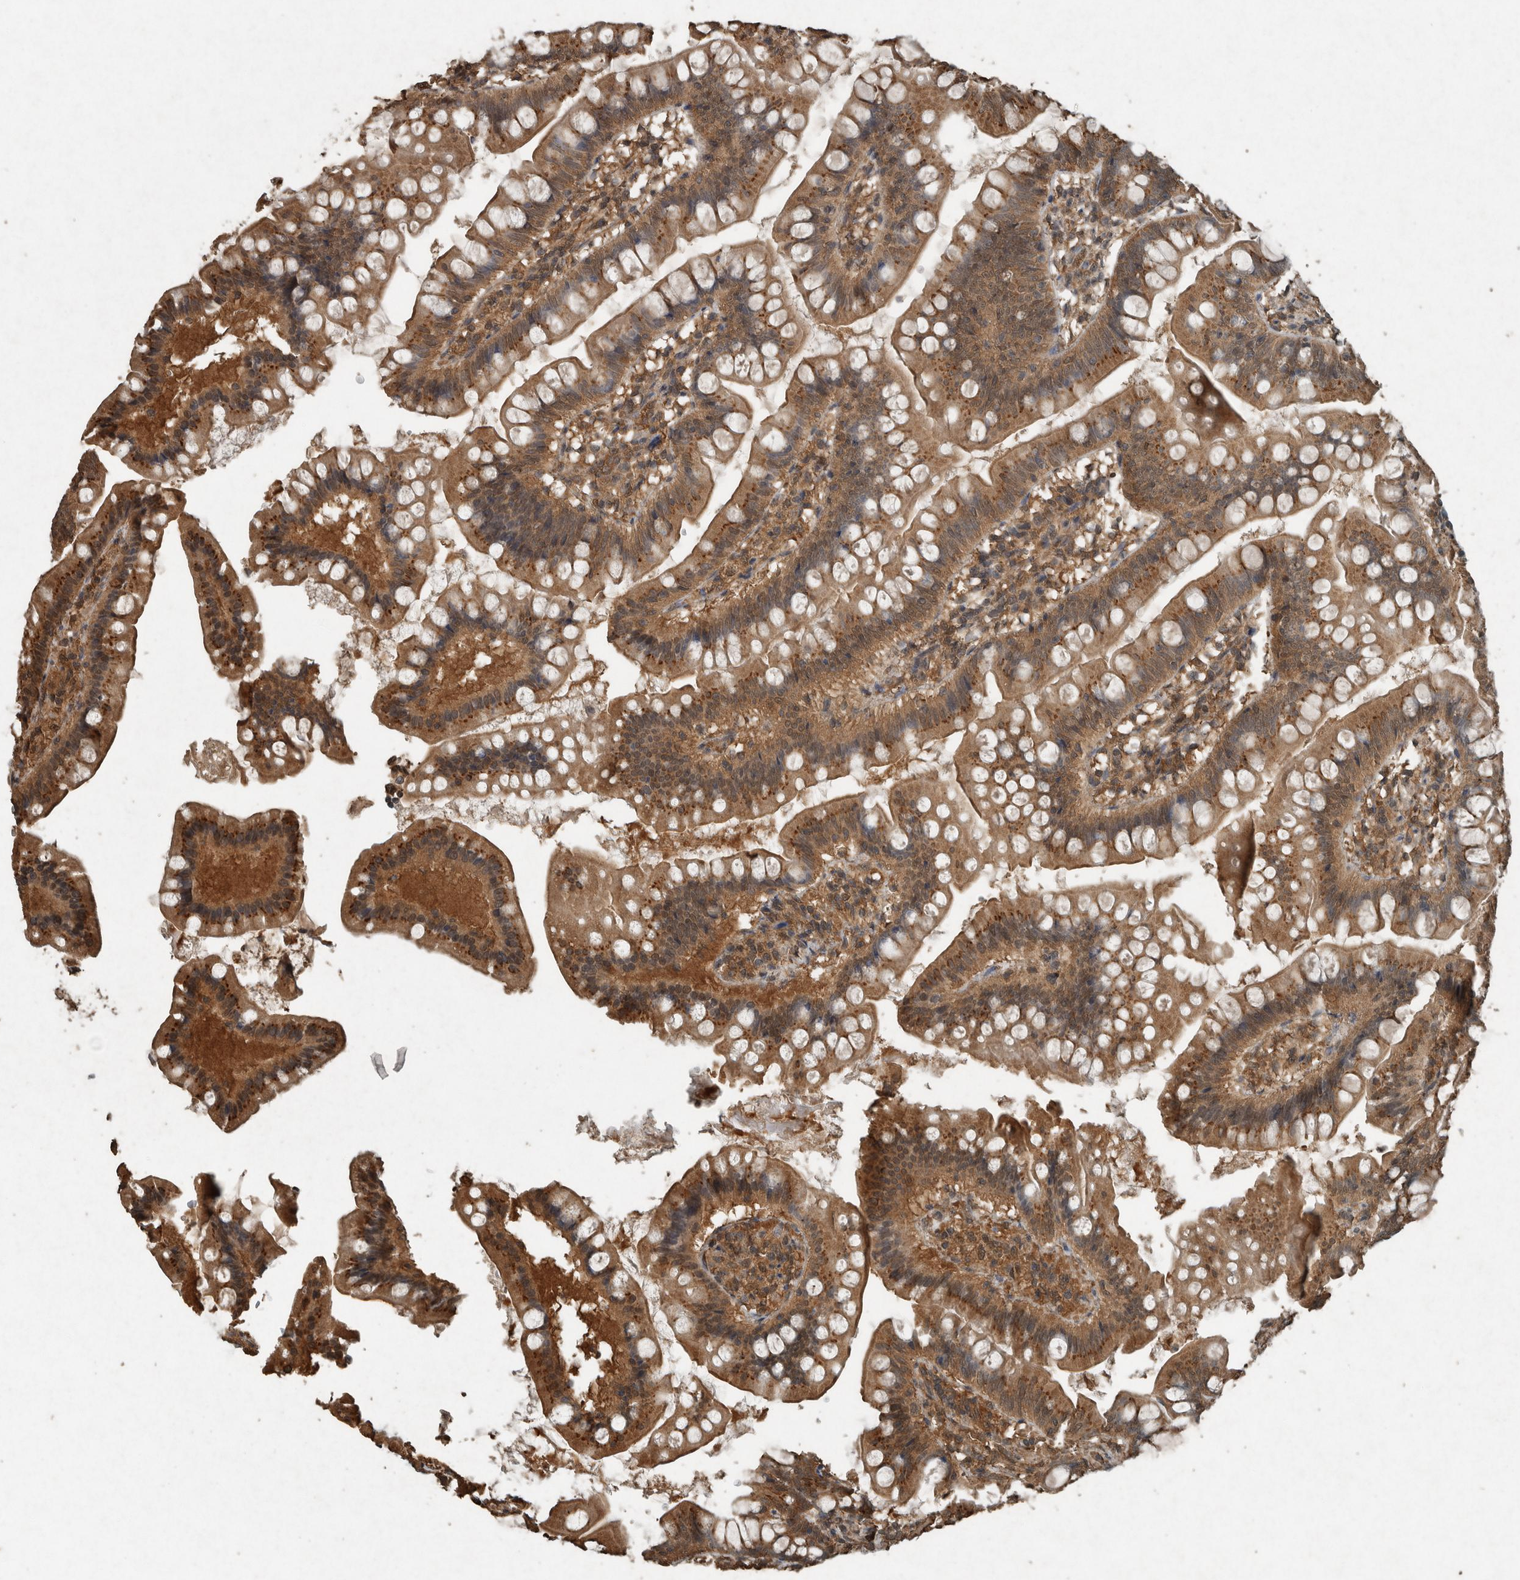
{"staining": {"intensity": "moderate", "quantity": ">75%", "location": "cytoplasmic/membranous"}, "tissue": "small intestine", "cell_type": "Glandular cells", "image_type": "normal", "snomed": [{"axis": "morphology", "description": "Normal tissue, NOS"}, {"axis": "topography", "description": "Small intestine"}], "caption": "This histopathology image reveals immunohistochemistry (IHC) staining of benign small intestine, with medium moderate cytoplasmic/membranous positivity in approximately >75% of glandular cells.", "gene": "ARHGEF12", "patient": {"sex": "male", "age": 7}}